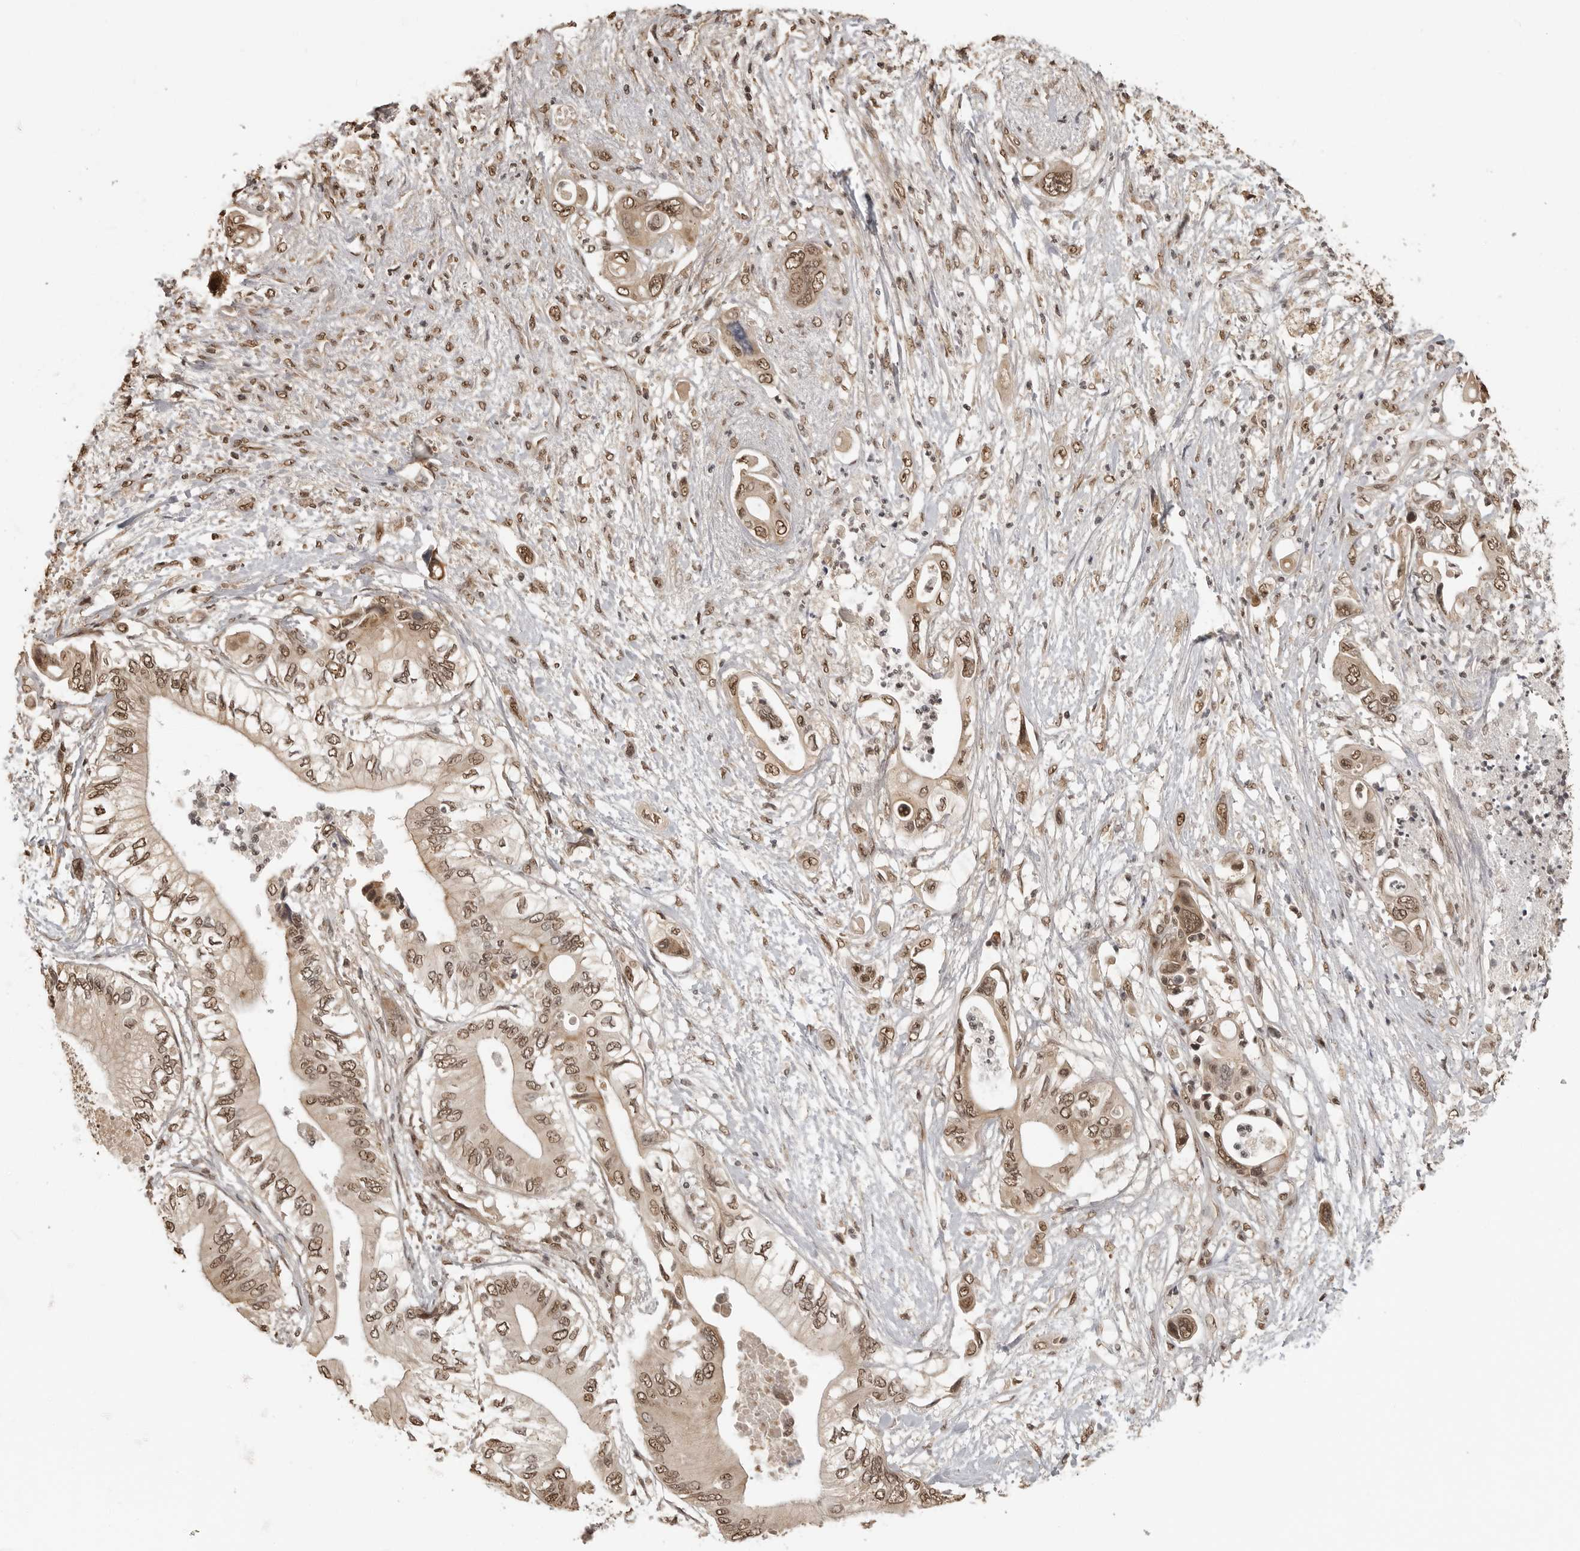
{"staining": {"intensity": "moderate", "quantity": ">75%", "location": "cytoplasmic/membranous,nuclear"}, "tissue": "pancreatic cancer", "cell_type": "Tumor cells", "image_type": "cancer", "snomed": [{"axis": "morphology", "description": "Adenocarcinoma, NOS"}, {"axis": "topography", "description": "Pancreas"}], "caption": "Adenocarcinoma (pancreatic) stained for a protein reveals moderate cytoplasmic/membranous and nuclear positivity in tumor cells.", "gene": "CLOCK", "patient": {"sex": "male", "age": 66}}